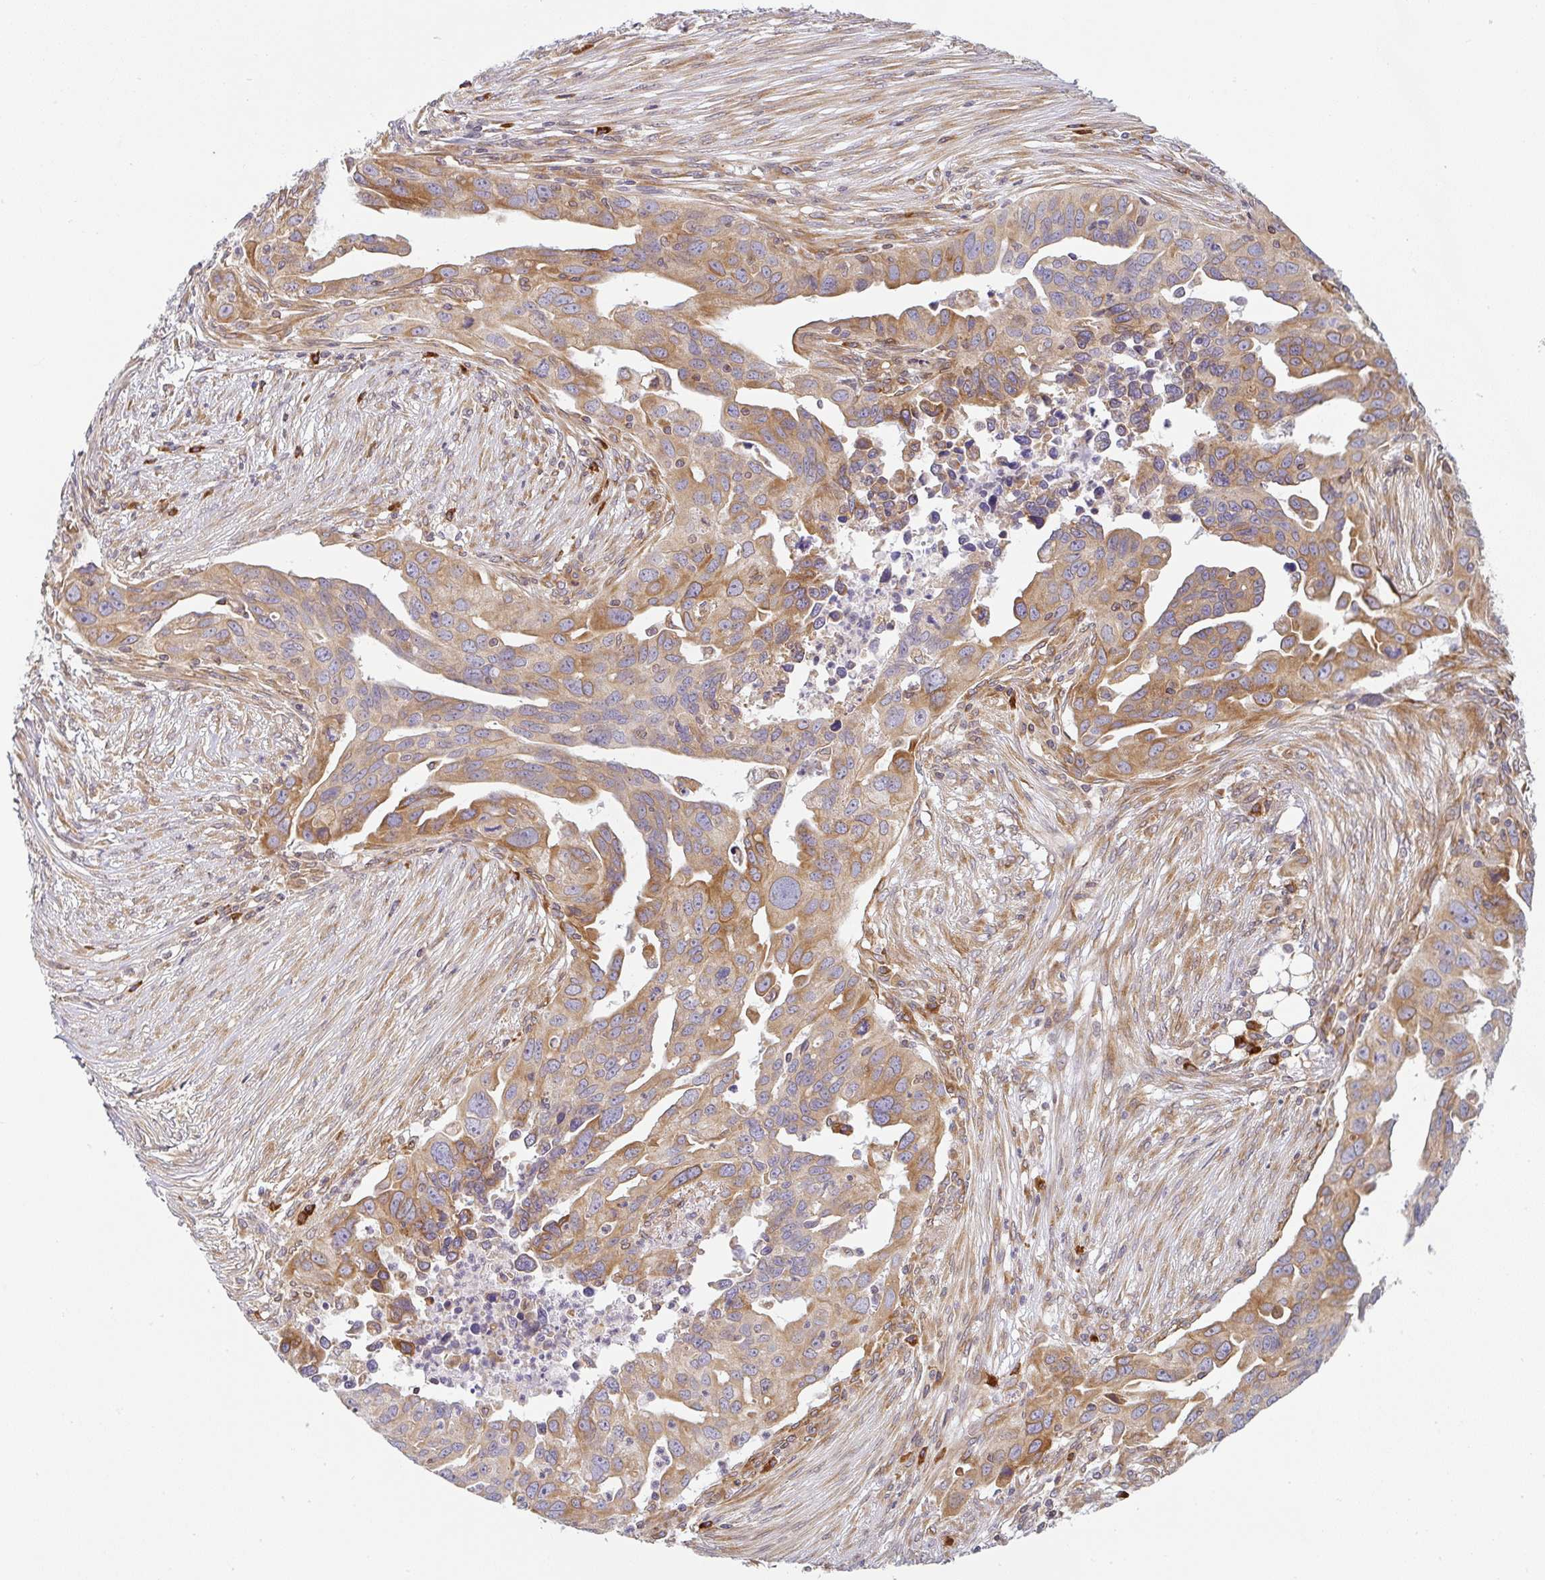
{"staining": {"intensity": "moderate", "quantity": ">75%", "location": "cytoplasmic/membranous"}, "tissue": "ovarian cancer", "cell_type": "Tumor cells", "image_type": "cancer", "snomed": [{"axis": "morphology", "description": "Carcinoma, endometroid"}, {"axis": "morphology", "description": "Cystadenocarcinoma, serous, NOS"}, {"axis": "topography", "description": "Ovary"}], "caption": "Immunohistochemistry of ovarian cancer exhibits medium levels of moderate cytoplasmic/membranous positivity in about >75% of tumor cells.", "gene": "DERL2", "patient": {"sex": "female", "age": 45}}